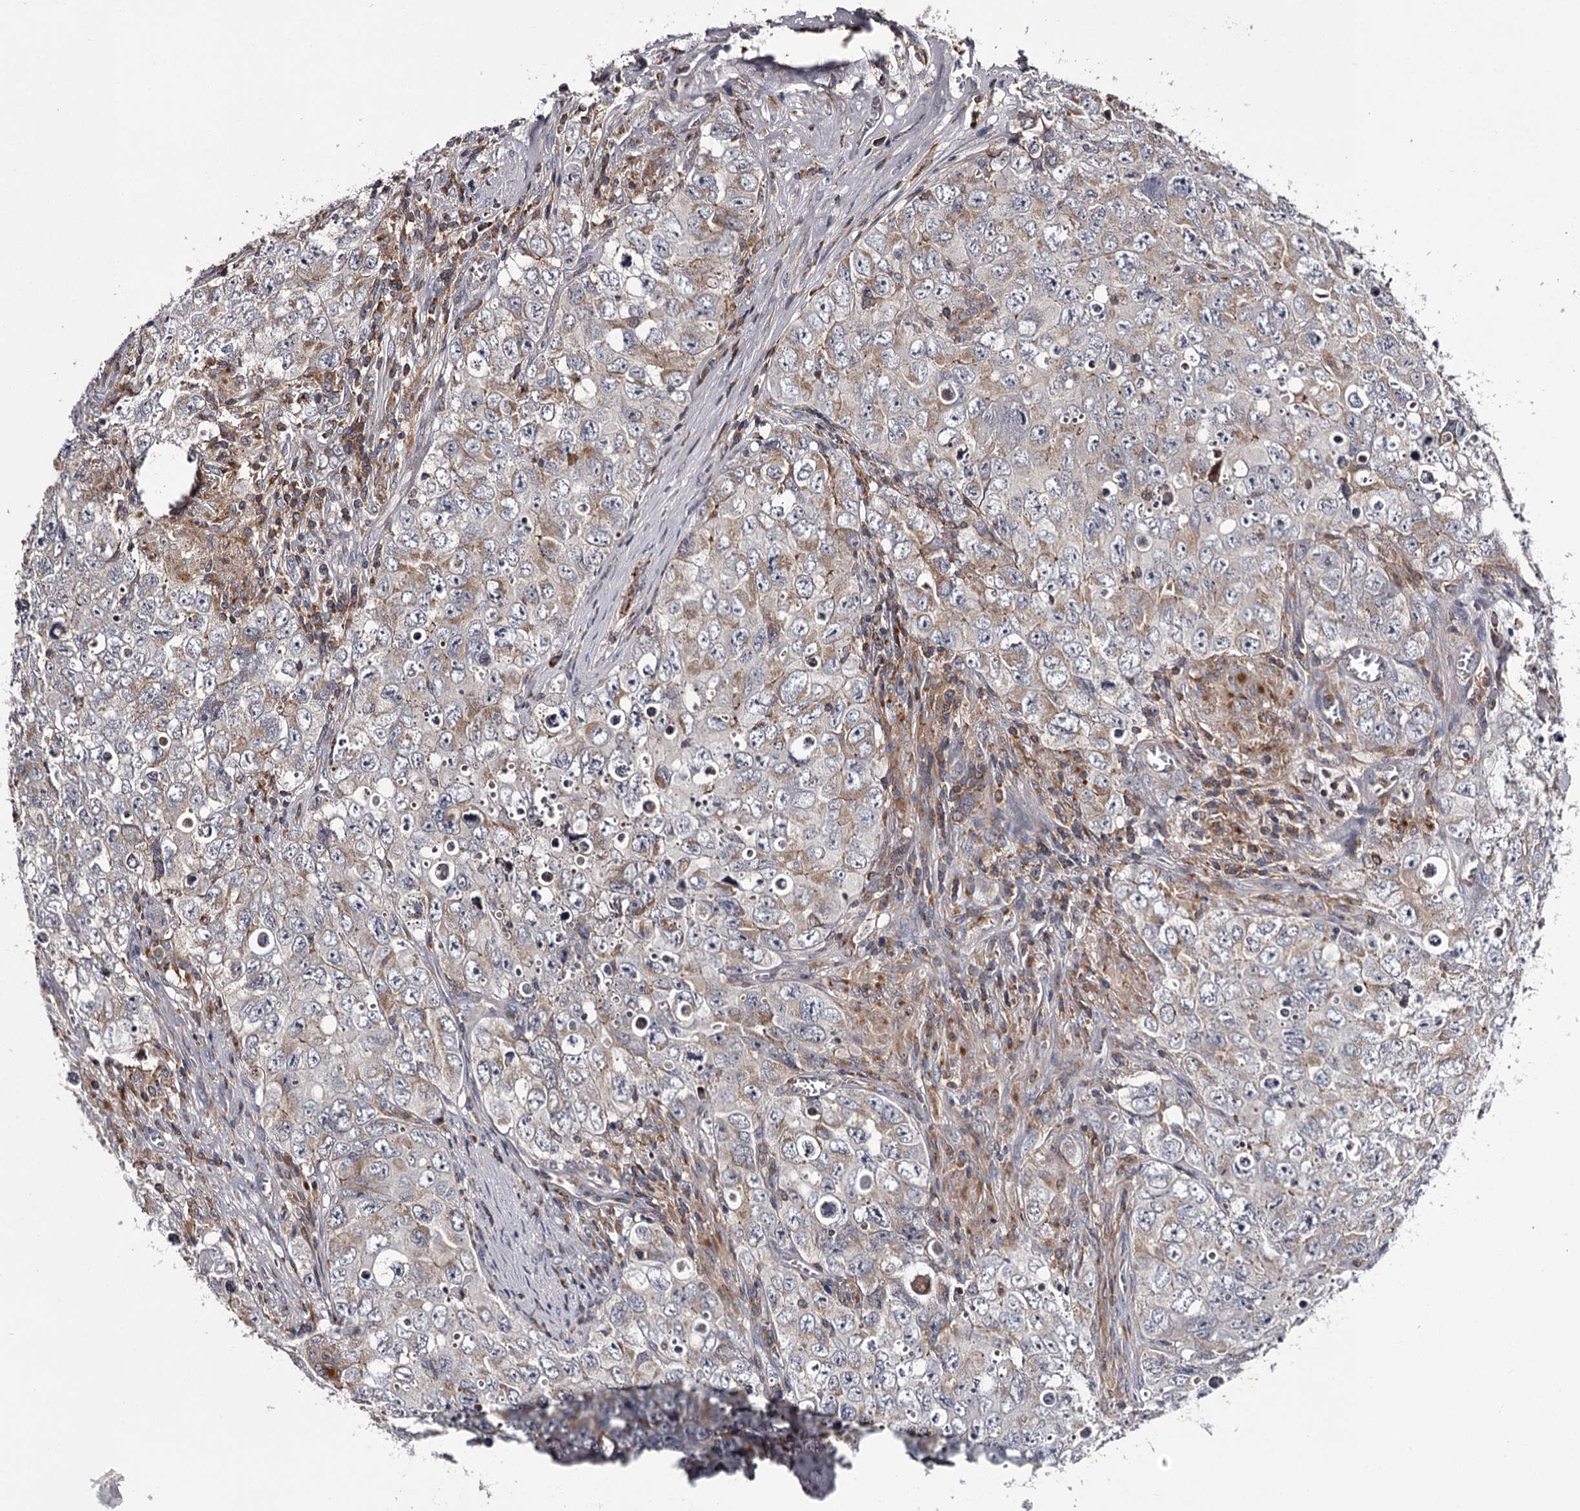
{"staining": {"intensity": "weak", "quantity": "<25%", "location": "cytoplasmic/membranous"}, "tissue": "testis cancer", "cell_type": "Tumor cells", "image_type": "cancer", "snomed": [{"axis": "morphology", "description": "Seminoma, NOS"}, {"axis": "morphology", "description": "Carcinoma, Embryonal, NOS"}, {"axis": "topography", "description": "Testis"}], "caption": "Testis cancer was stained to show a protein in brown. There is no significant staining in tumor cells.", "gene": "RASSF6", "patient": {"sex": "male", "age": 43}}